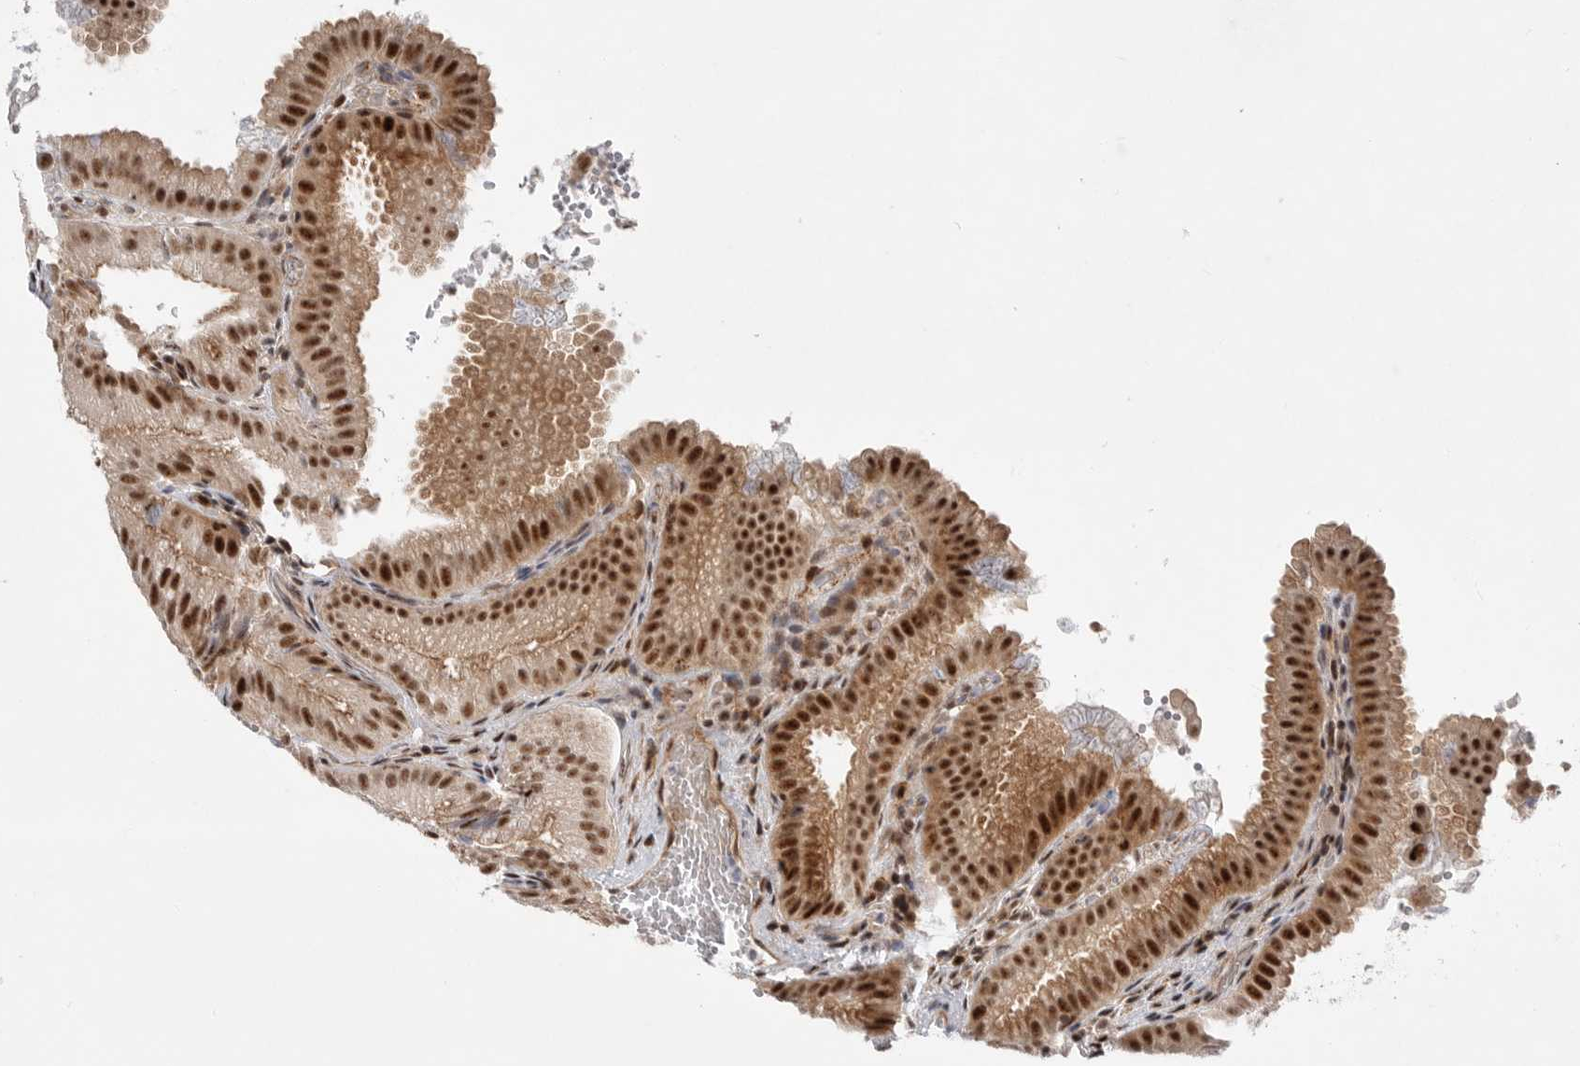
{"staining": {"intensity": "strong", "quantity": ">75%", "location": "cytoplasmic/membranous,nuclear"}, "tissue": "gallbladder", "cell_type": "Glandular cells", "image_type": "normal", "snomed": [{"axis": "morphology", "description": "Normal tissue, NOS"}, {"axis": "topography", "description": "Gallbladder"}], "caption": "Brown immunohistochemical staining in normal human gallbladder shows strong cytoplasmic/membranous,nuclear expression in approximately >75% of glandular cells. The staining was performed using DAB to visualize the protein expression in brown, while the nuclei were stained in blue with hematoxylin (Magnification: 20x).", "gene": "GPATCH2", "patient": {"sex": "female", "age": 30}}